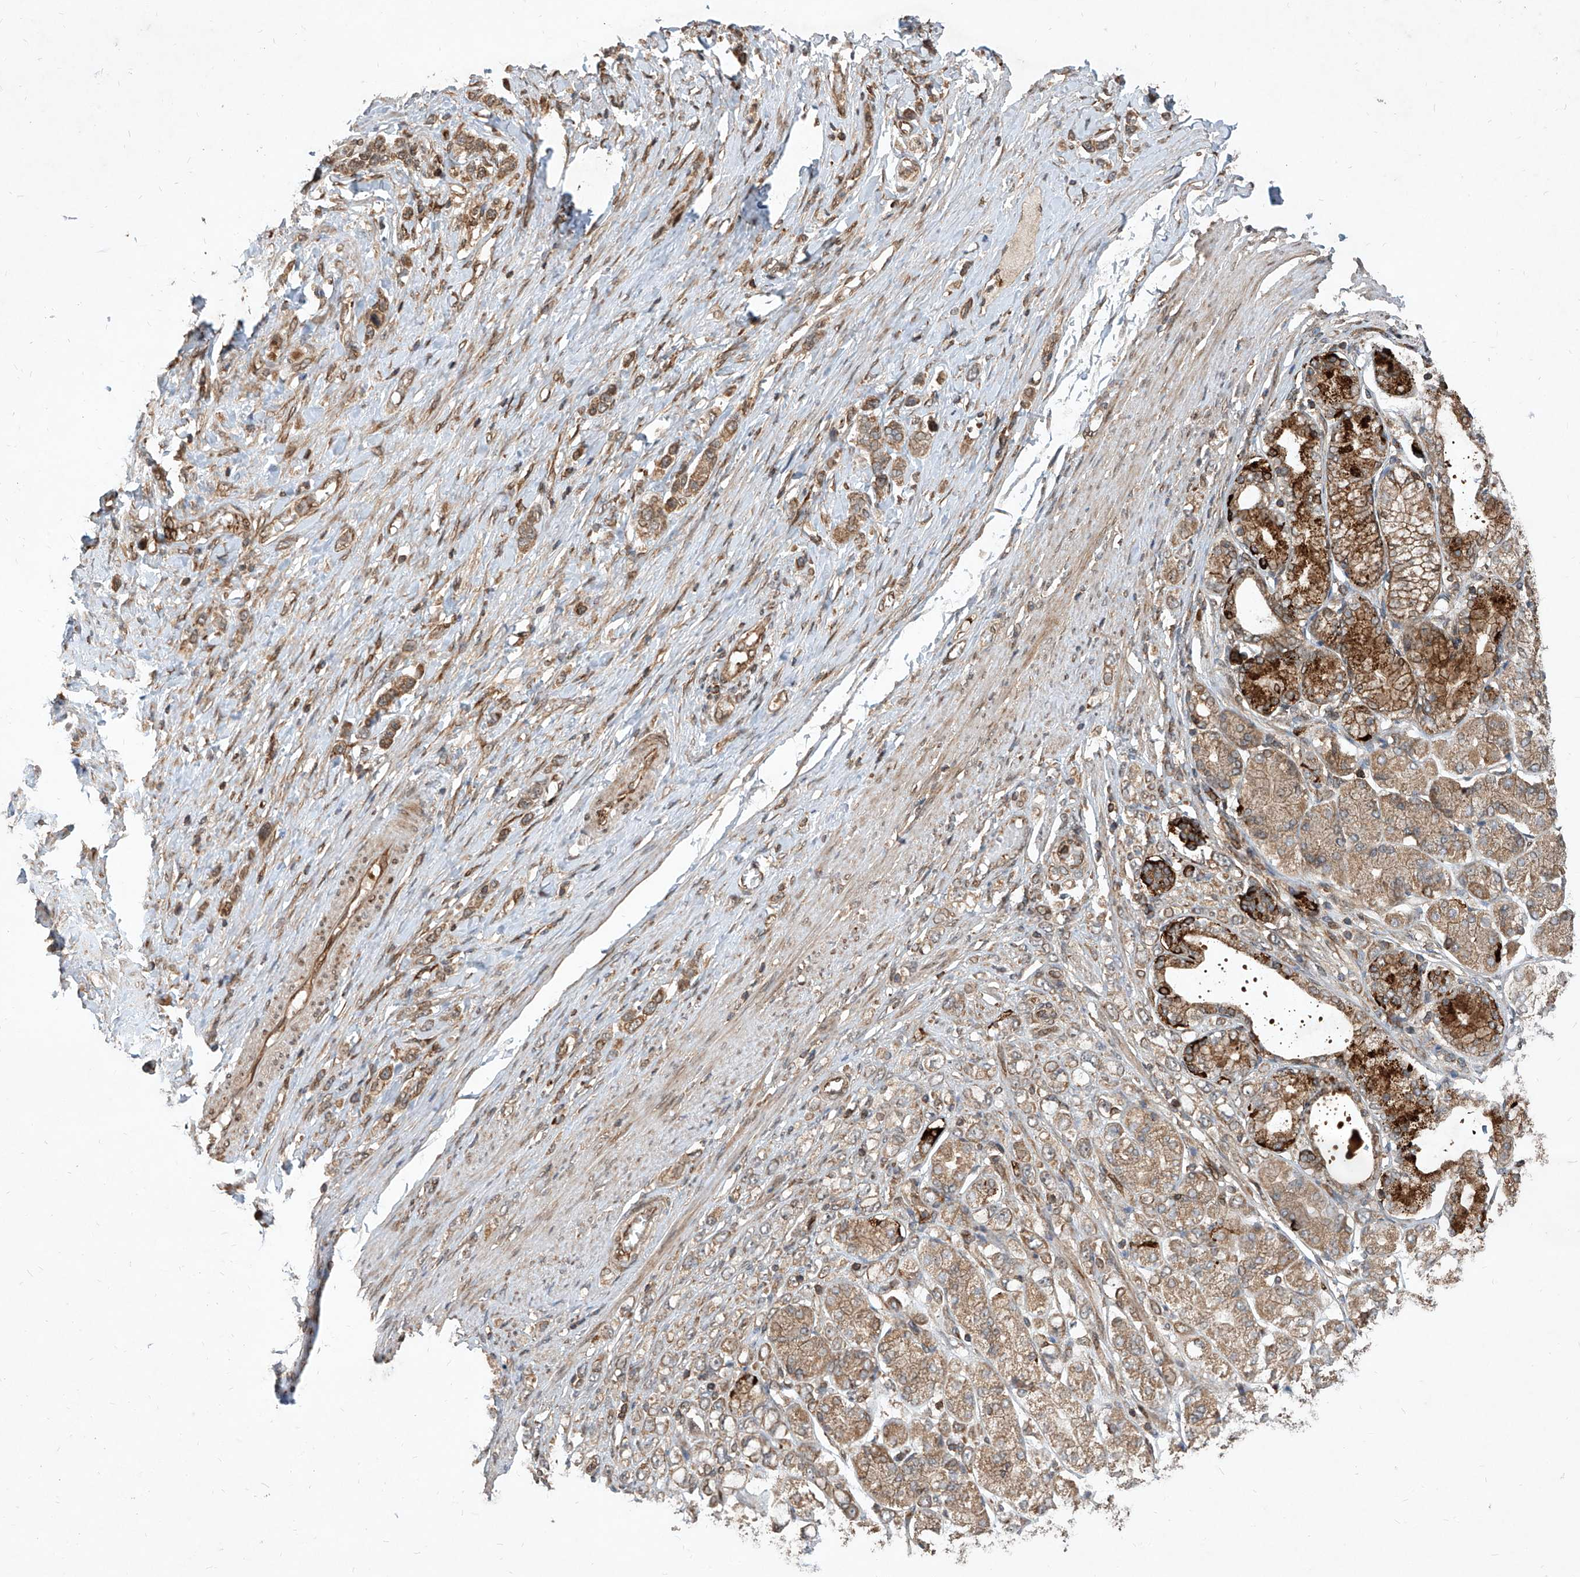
{"staining": {"intensity": "moderate", "quantity": ">75%", "location": "cytoplasmic/membranous"}, "tissue": "stomach cancer", "cell_type": "Tumor cells", "image_type": "cancer", "snomed": [{"axis": "morphology", "description": "Adenocarcinoma, NOS"}, {"axis": "topography", "description": "Stomach"}], "caption": "IHC micrograph of neoplastic tissue: human stomach cancer stained using immunohistochemistry (IHC) shows medium levels of moderate protein expression localized specifically in the cytoplasmic/membranous of tumor cells, appearing as a cytoplasmic/membranous brown color.", "gene": "MAGED2", "patient": {"sex": "female", "age": 65}}